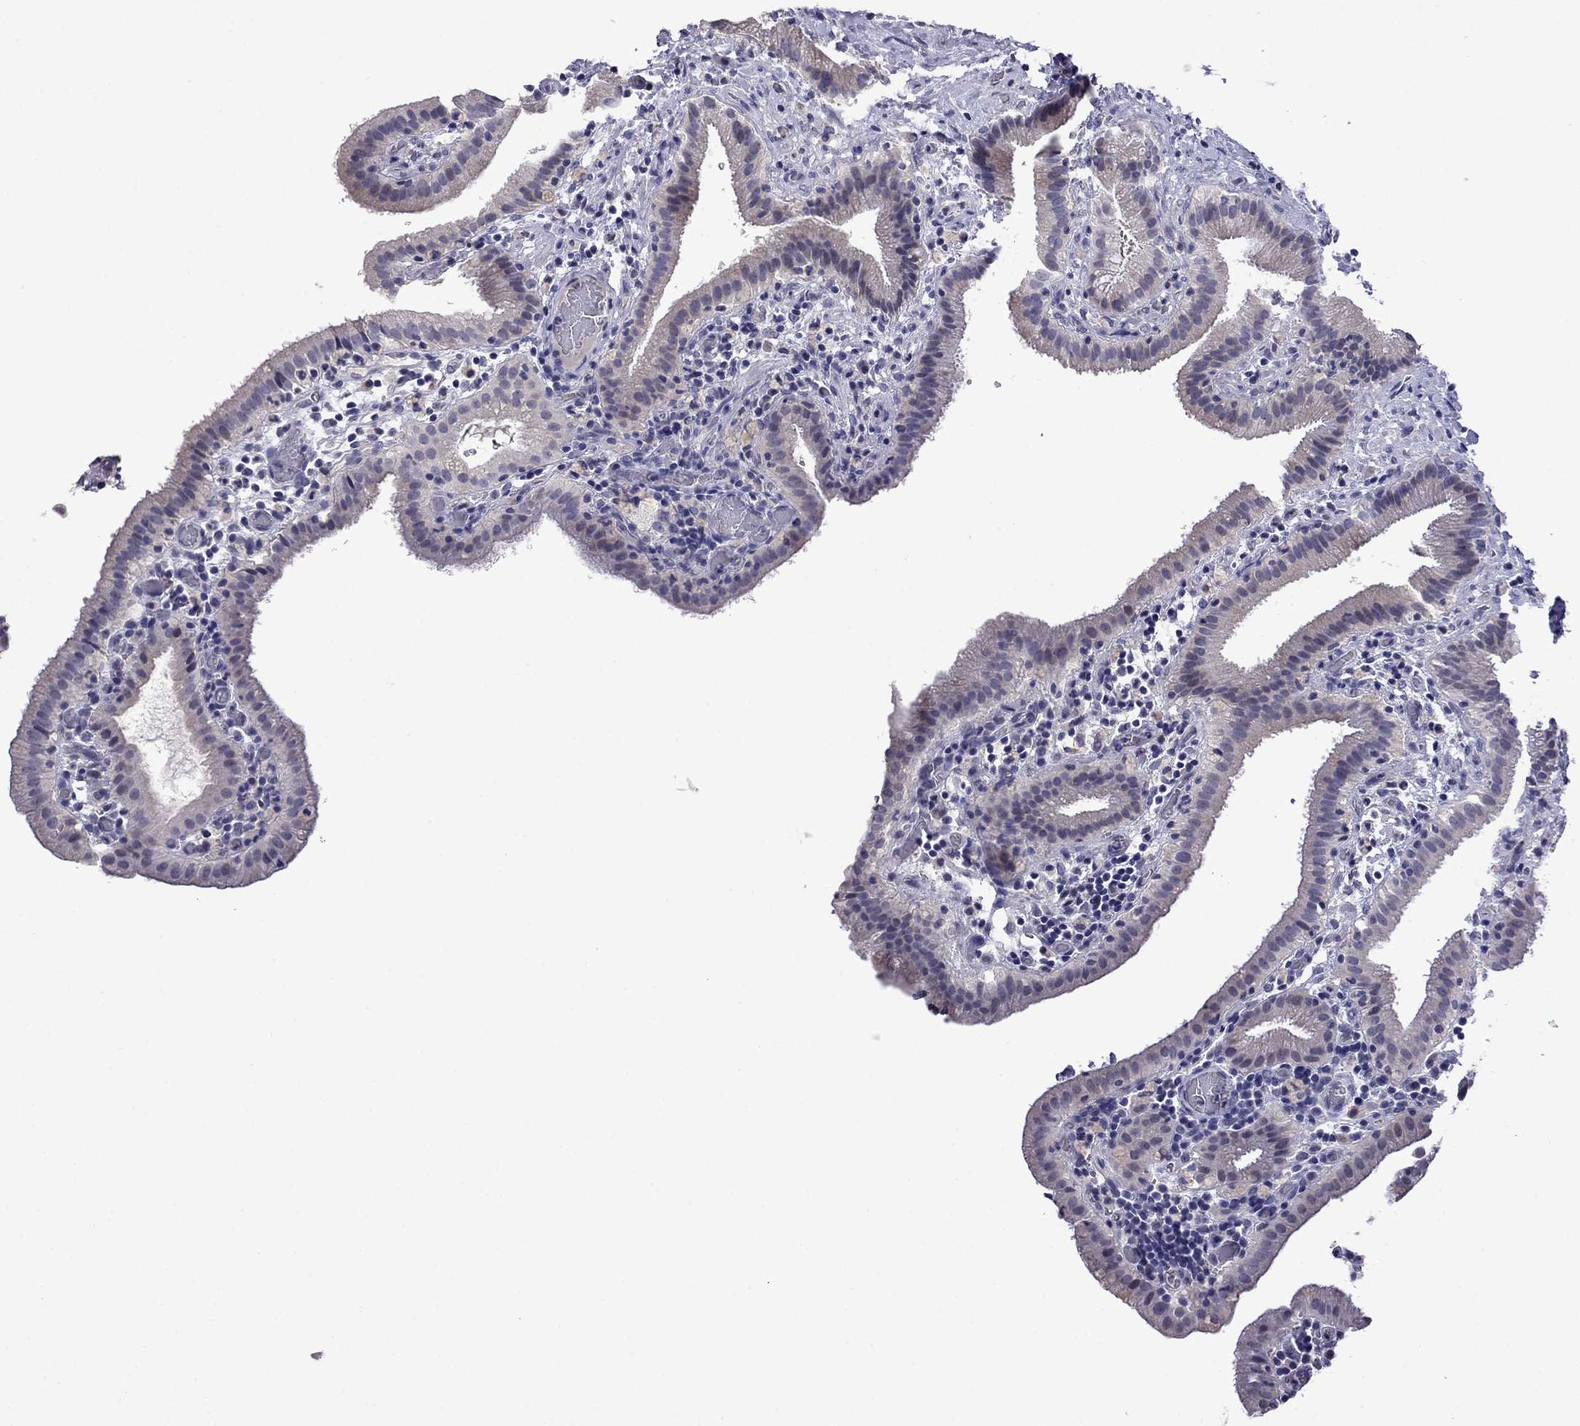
{"staining": {"intensity": "negative", "quantity": "none", "location": "none"}, "tissue": "gallbladder", "cell_type": "Glandular cells", "image_type": "normal", "snomed": [{"axis": "morphology", "description": "Normal tissue, NOS"}, {"axis": "topography", "description": "Gallbladder"}], "caption": "Immunohistochemistry (IHC) of benign human gallbladder reveals no expression in glandular cells. (Stains: DAB immunohistochemistry (IHC) with hematoxylin counter stain, Microscopy: brightfield microscopy at high magnification).", "gene": "STAR", "patient": {"sex": "male", "age": 62}}